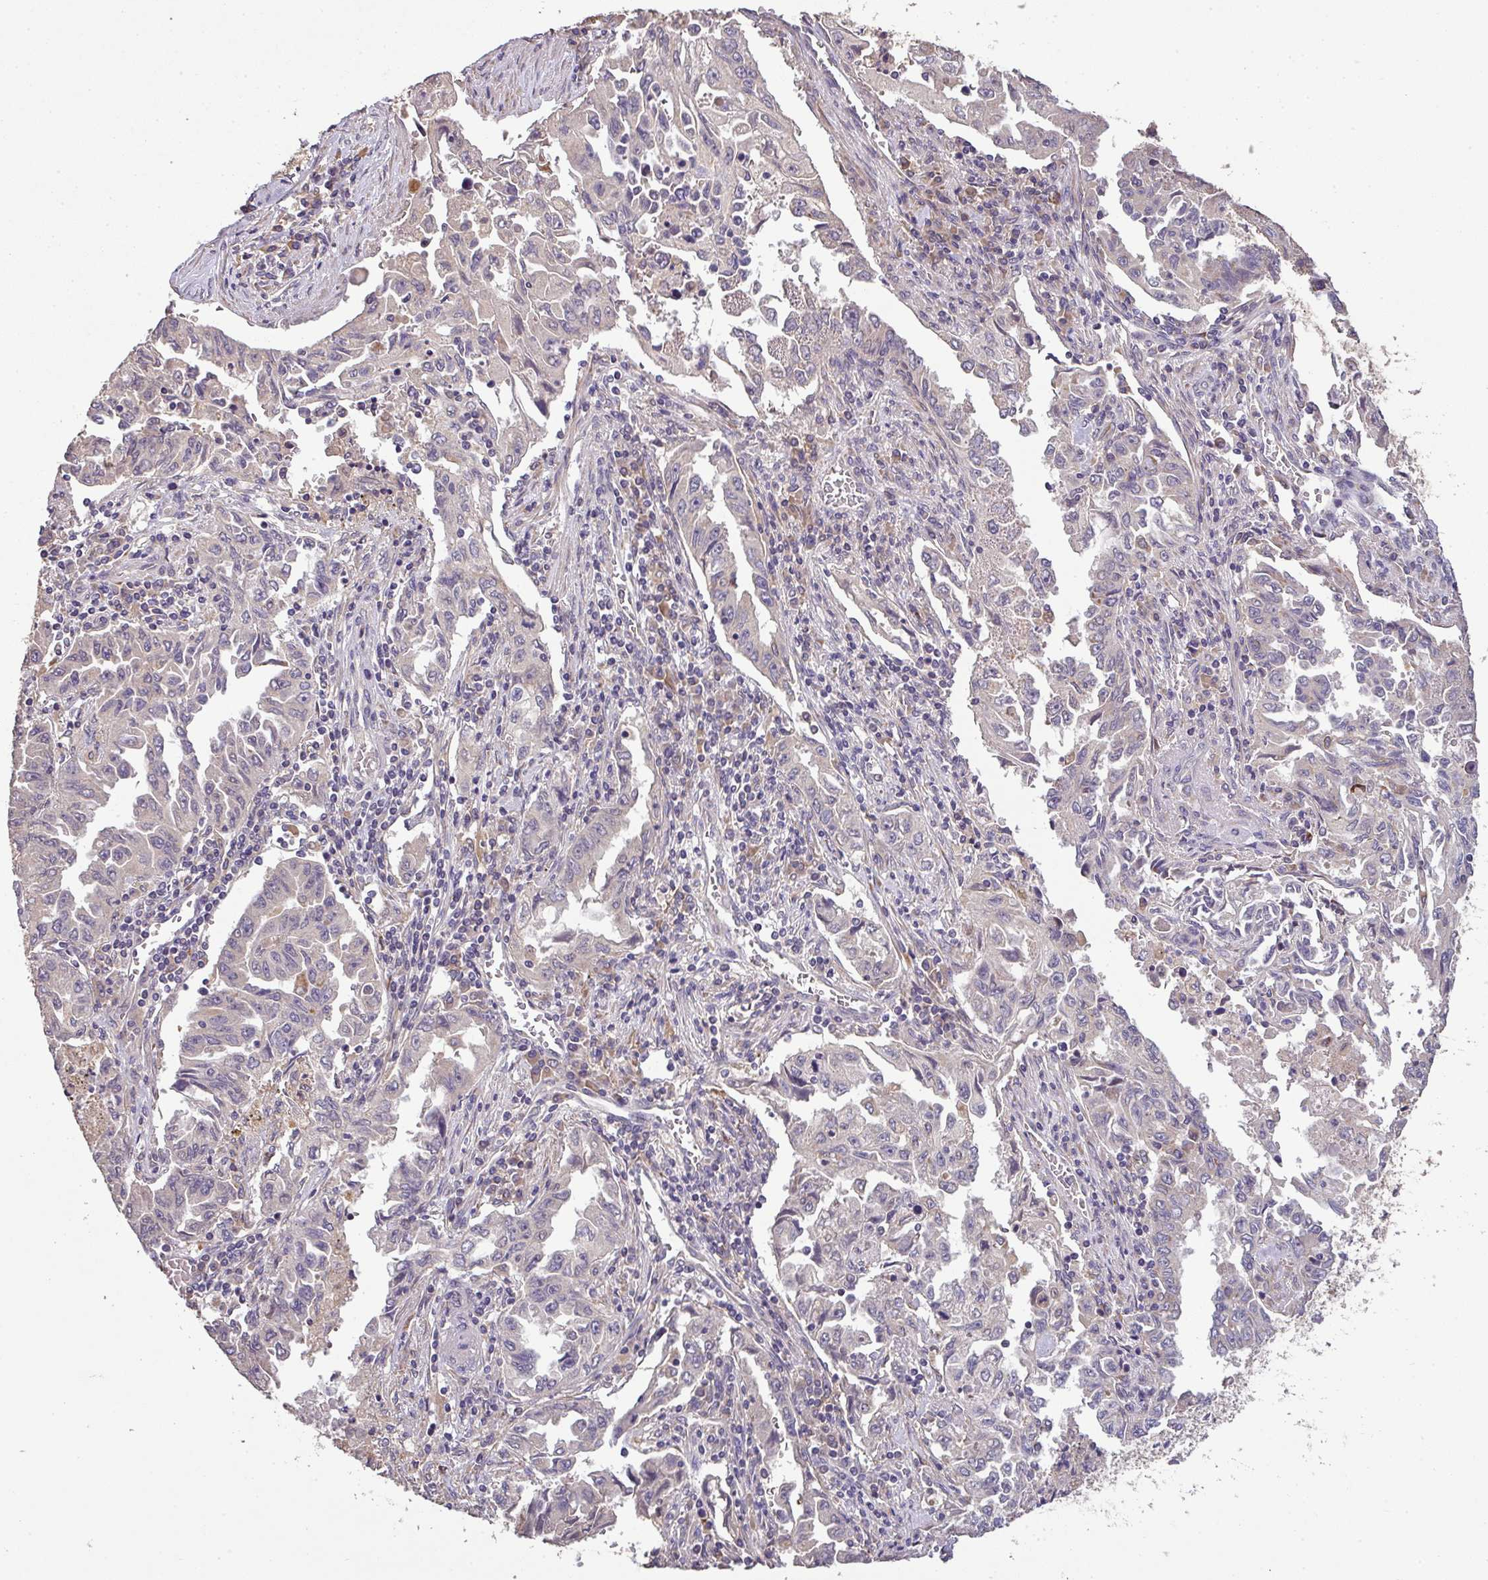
{"staining": {"intensity": "negative", "quantity": "none", "location": "none"}, "tissue": "lung cancer", "cell_type": "Tumor cells", "image_type": "cancer", "snomed": [{"axis": "morphology", "description": "Adenocarcinoma, NOS"}, {"axis": "topography", "description": "Lung"}], "caption": "Immunohistochemistry (IHC) of human adenocarcinoma (lung) demonstrates no positivity in tumor cells.", "gene": "SPCS3", "patient": {"sex": "female", "age": 51}}